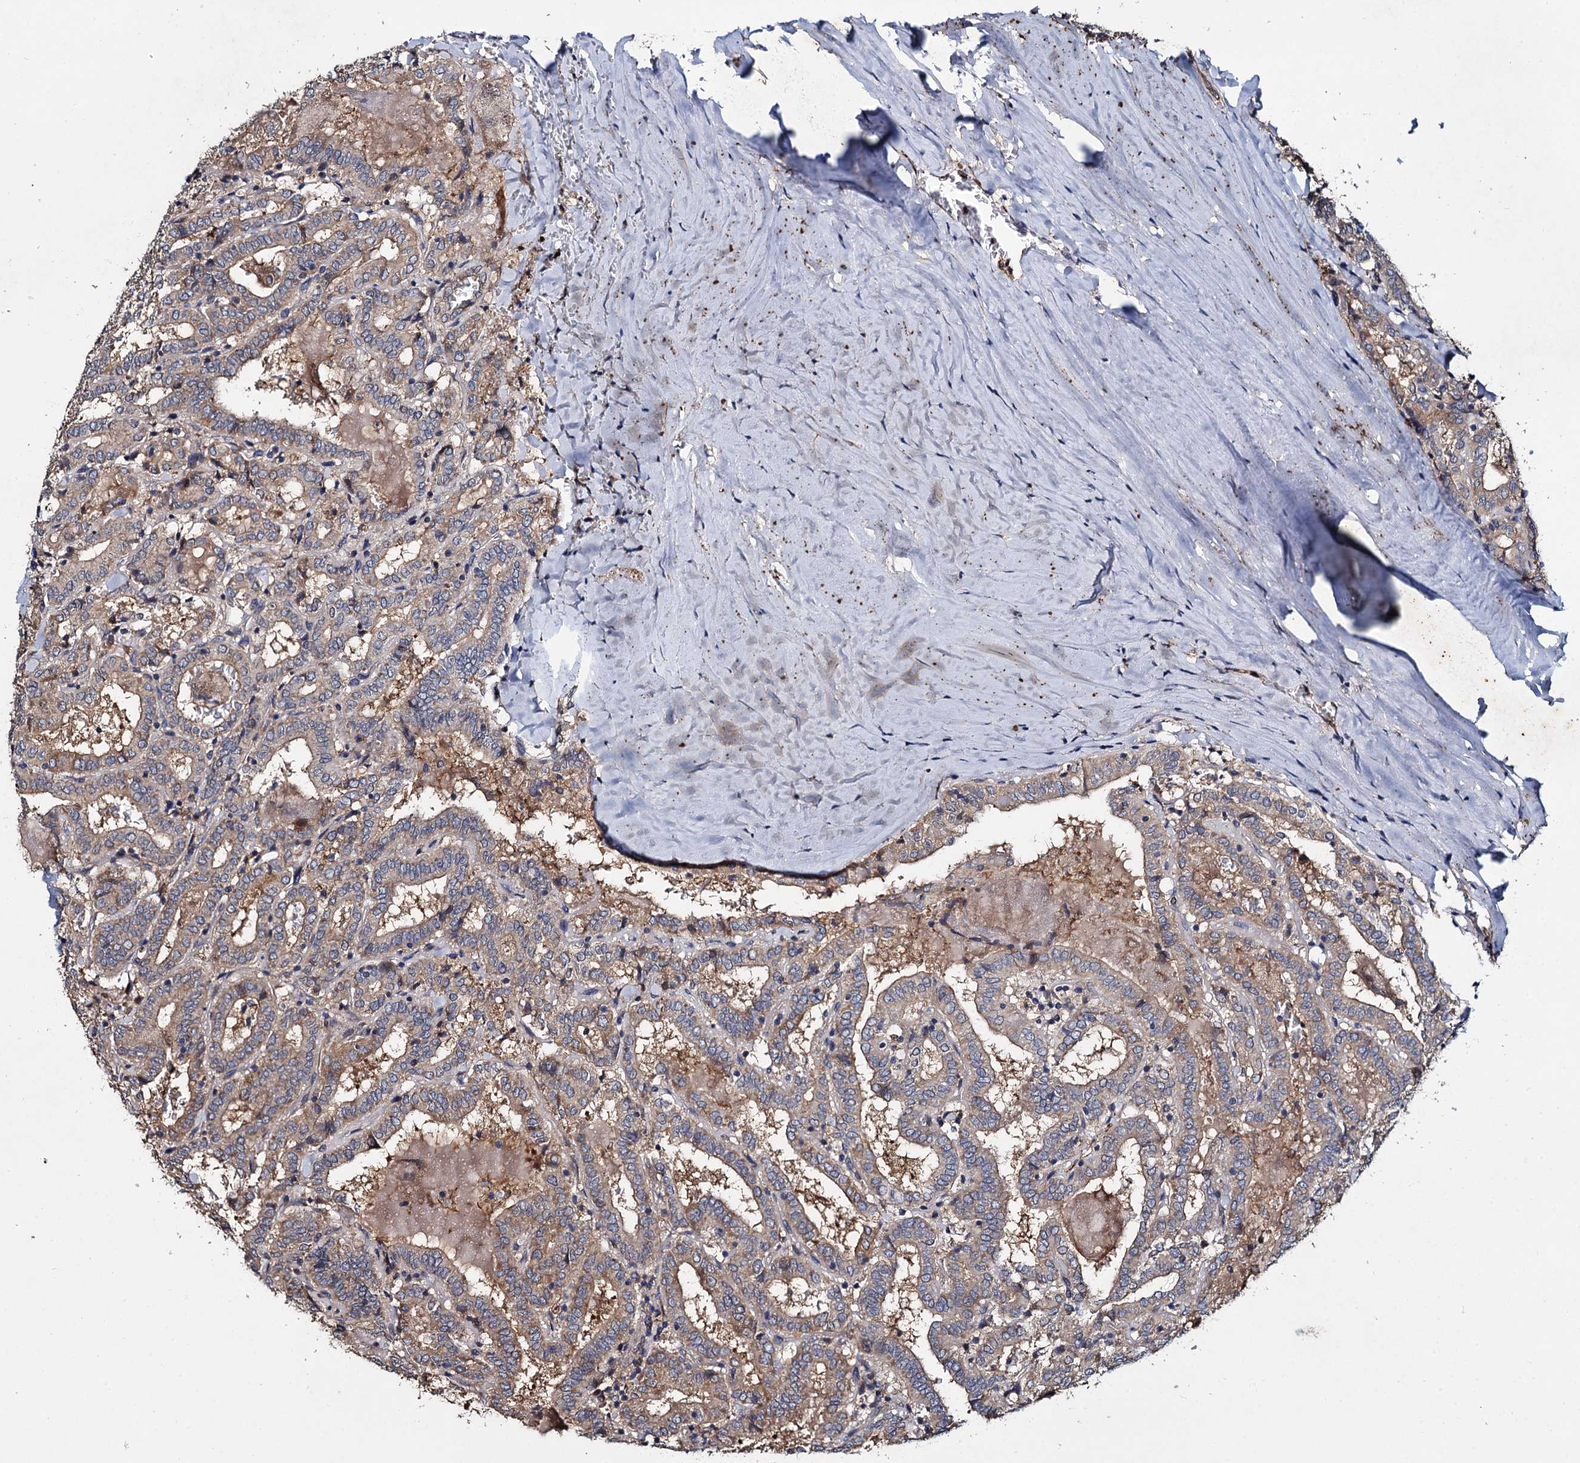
{"staining": {"intensity": "weak", "quantity": "25%-75%", "location": "cytoplasmic/membranous"}, "tissue": "thyroid cancer", "cell_type": "Tumor cells", "image_type": "cancer", "snomed": [{"axis": "morphology", "description": "Papillary adenocarcinoma, NOS"}, {"axis": "topography", "description": "Thyroid gland"}], "caption": "Immunohistochemistry (IHC) (DAB (3,3'-diaminobenzidine)) staining of thyroid papillary adenocarcinoma shows weak cytoplasmic/membranous protein positivity in approximately 25%-75% of tumor cells.", "gene": "CEP192", "patient": {"sex": "female", "age": 72}}